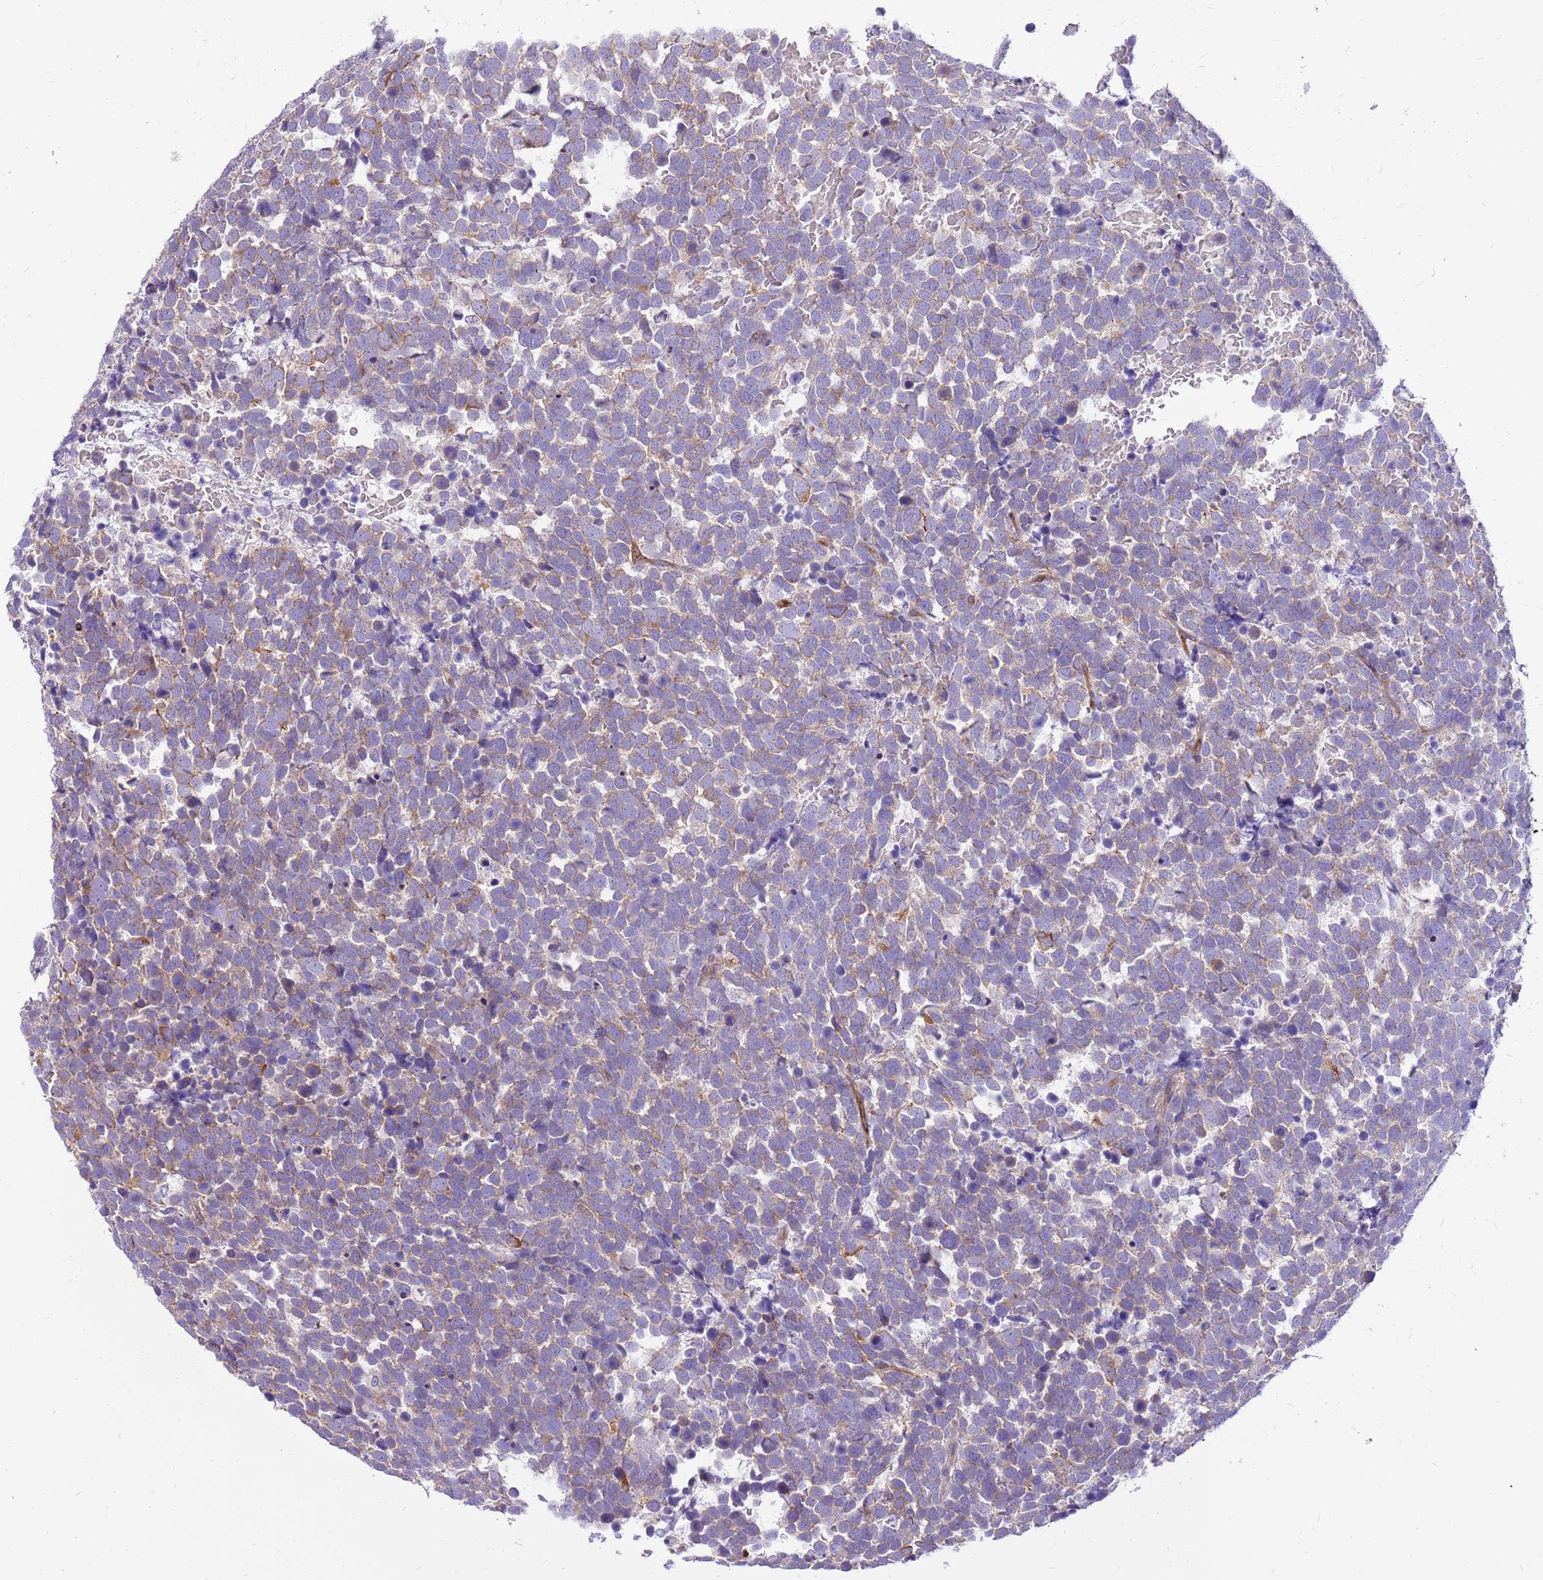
{"staining": {"intensity": "weak", "quantity": "25%-75%", "location": "cytoplasmic/membranous"}, "tissue": "urothelial cancer", "cell_type": "Tumor cells", "image_type": "cancer", "snomed": [{"axis": "morphology", "description": "Urothelial carcinoma, High grade"}, {"axis": "topography", "description": "Urinary bladder"}], "caption": "The immunohistochemical stain labels weak cytoplasmic/membranous expression in tumor cells of high-grade urothelial carcinoma tissue.", "gene": "WDR90", "patient": {"sex": "female", "age": 82}}